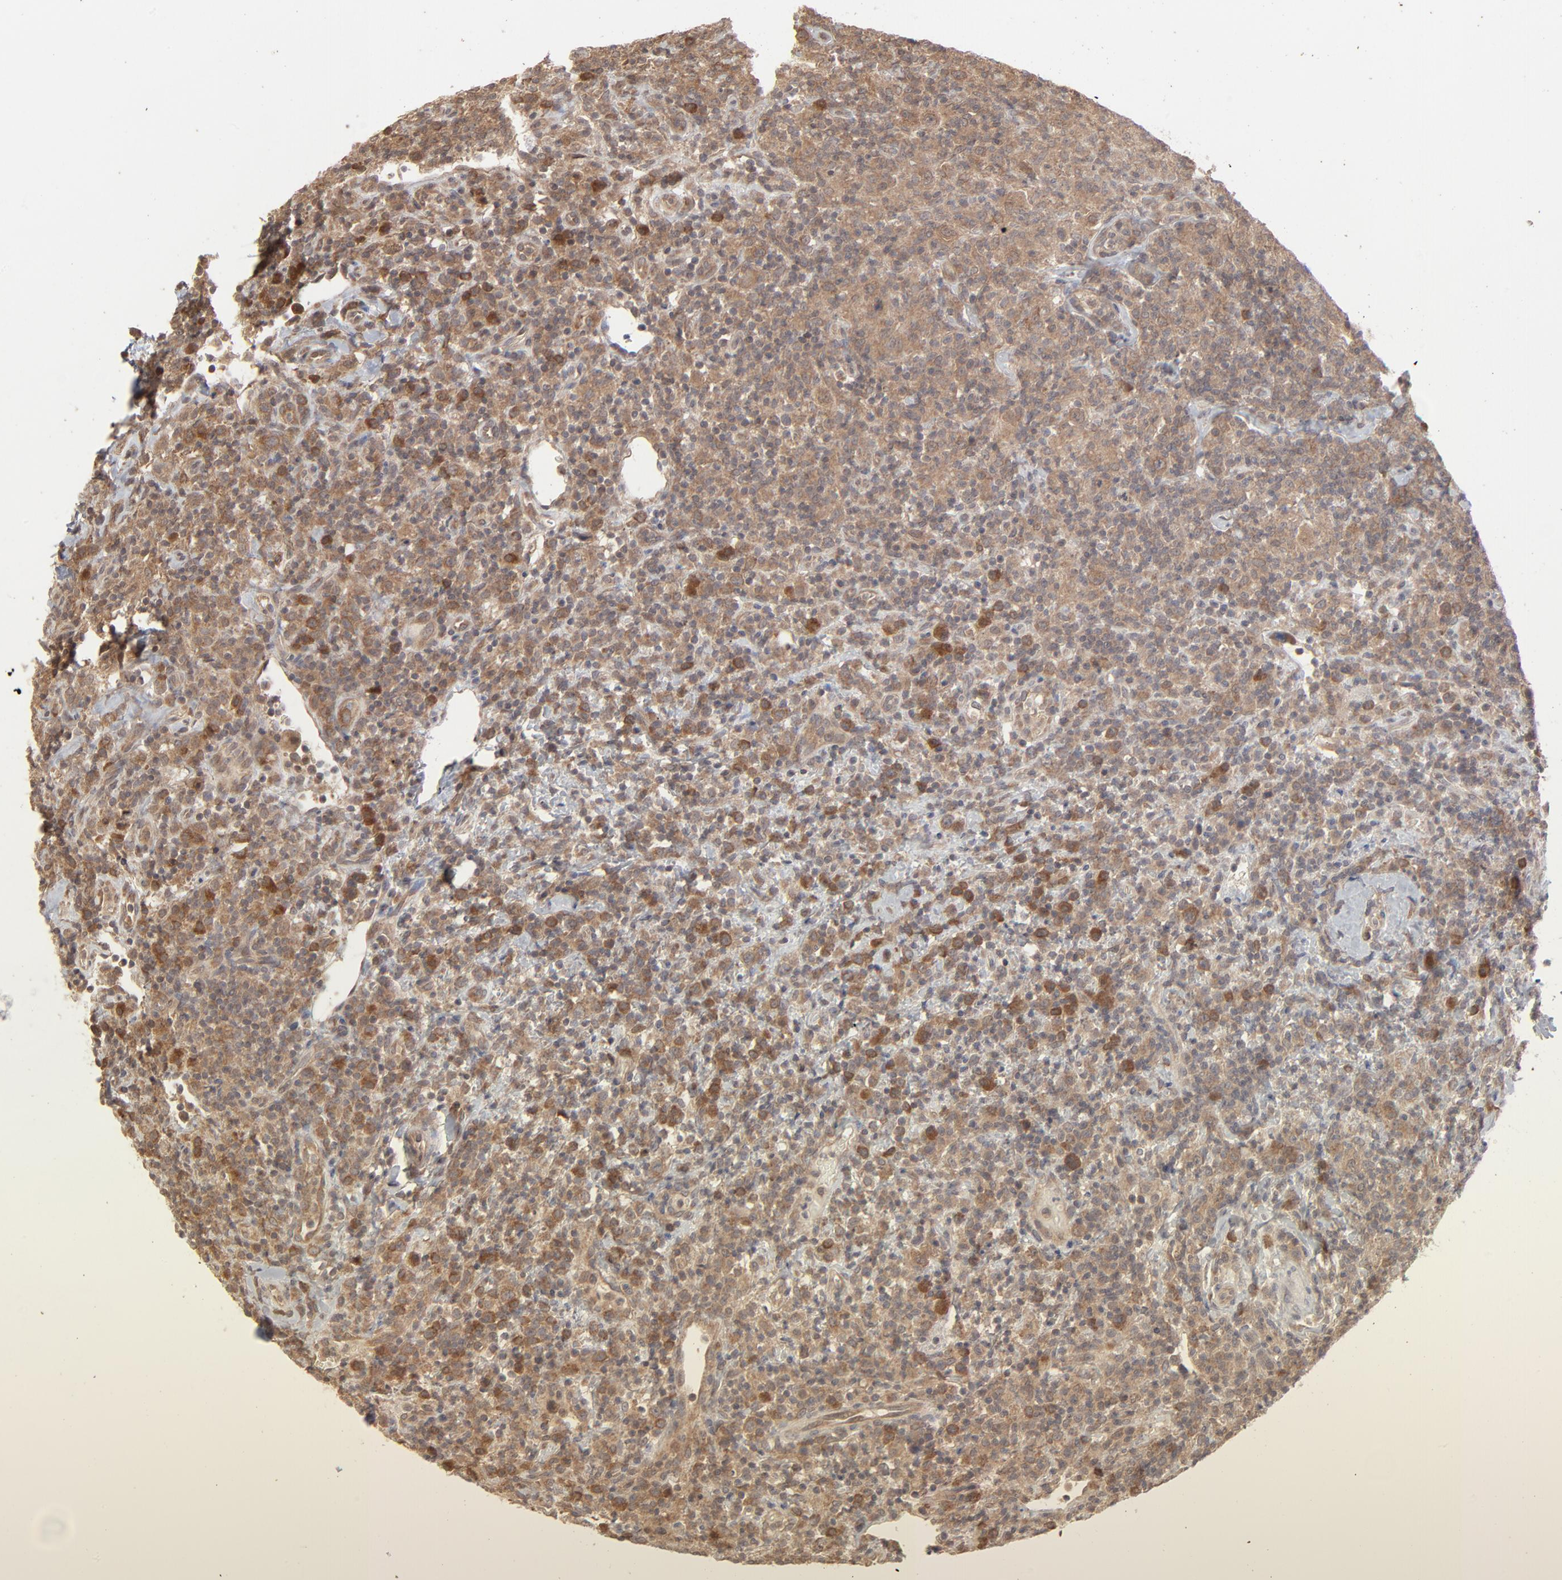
{"staining": {"intensity": "moderate", "quantity": ">75%", "location": "cytoplasmic/membranous"}, "tissue": "lymphoma", "cell_type": "Tumor cells", "image_type": "cancer", "snomed": [{"axis": "morphology", "description": "Hodgkin's disease, NOS"}, {"axis": "topography", "description": "Lymph node"}], "caption": "Immunohistochemical staining of lymphoma shows moderate cytoplasmic/membranous protein staining in about >75% of tumor cells.", "gene": "SCFD1", "patient": {"sex": "male", "age": 65}}